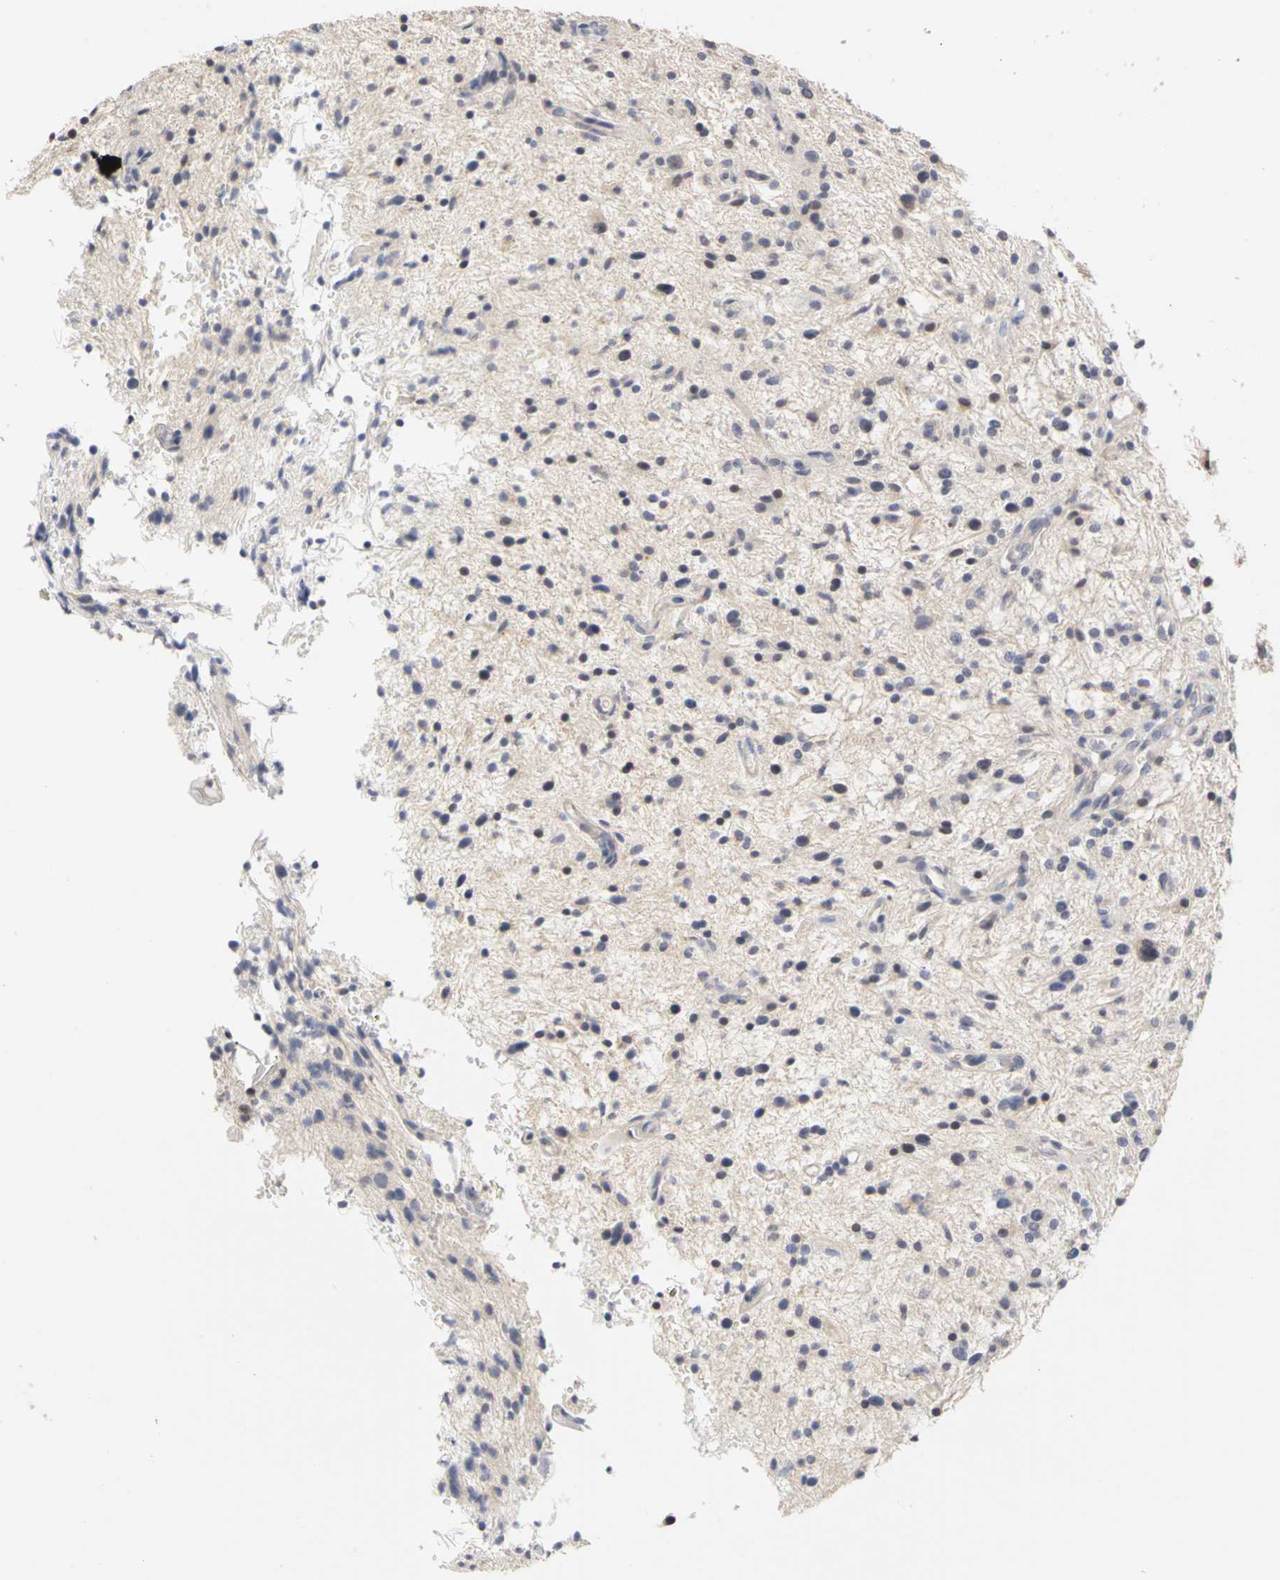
{"staining": {"intensity": "negative", "quantity": "none", "location": "none"}, "tissue": "glioma", "cell_type": "Tumor cells", "image_type": "cancer", "snomed": [{"axis": "morphology", "description": "Glioma, malignant, NOS"}, {"axis": "topography", "description": "Cerebellum"}], "caption": "Malignant glioma stained for a protein using IHC demonstrates no positivity tumor cells.", "gene": "PGR", "patient": {"sex": "female", "age": 10}}